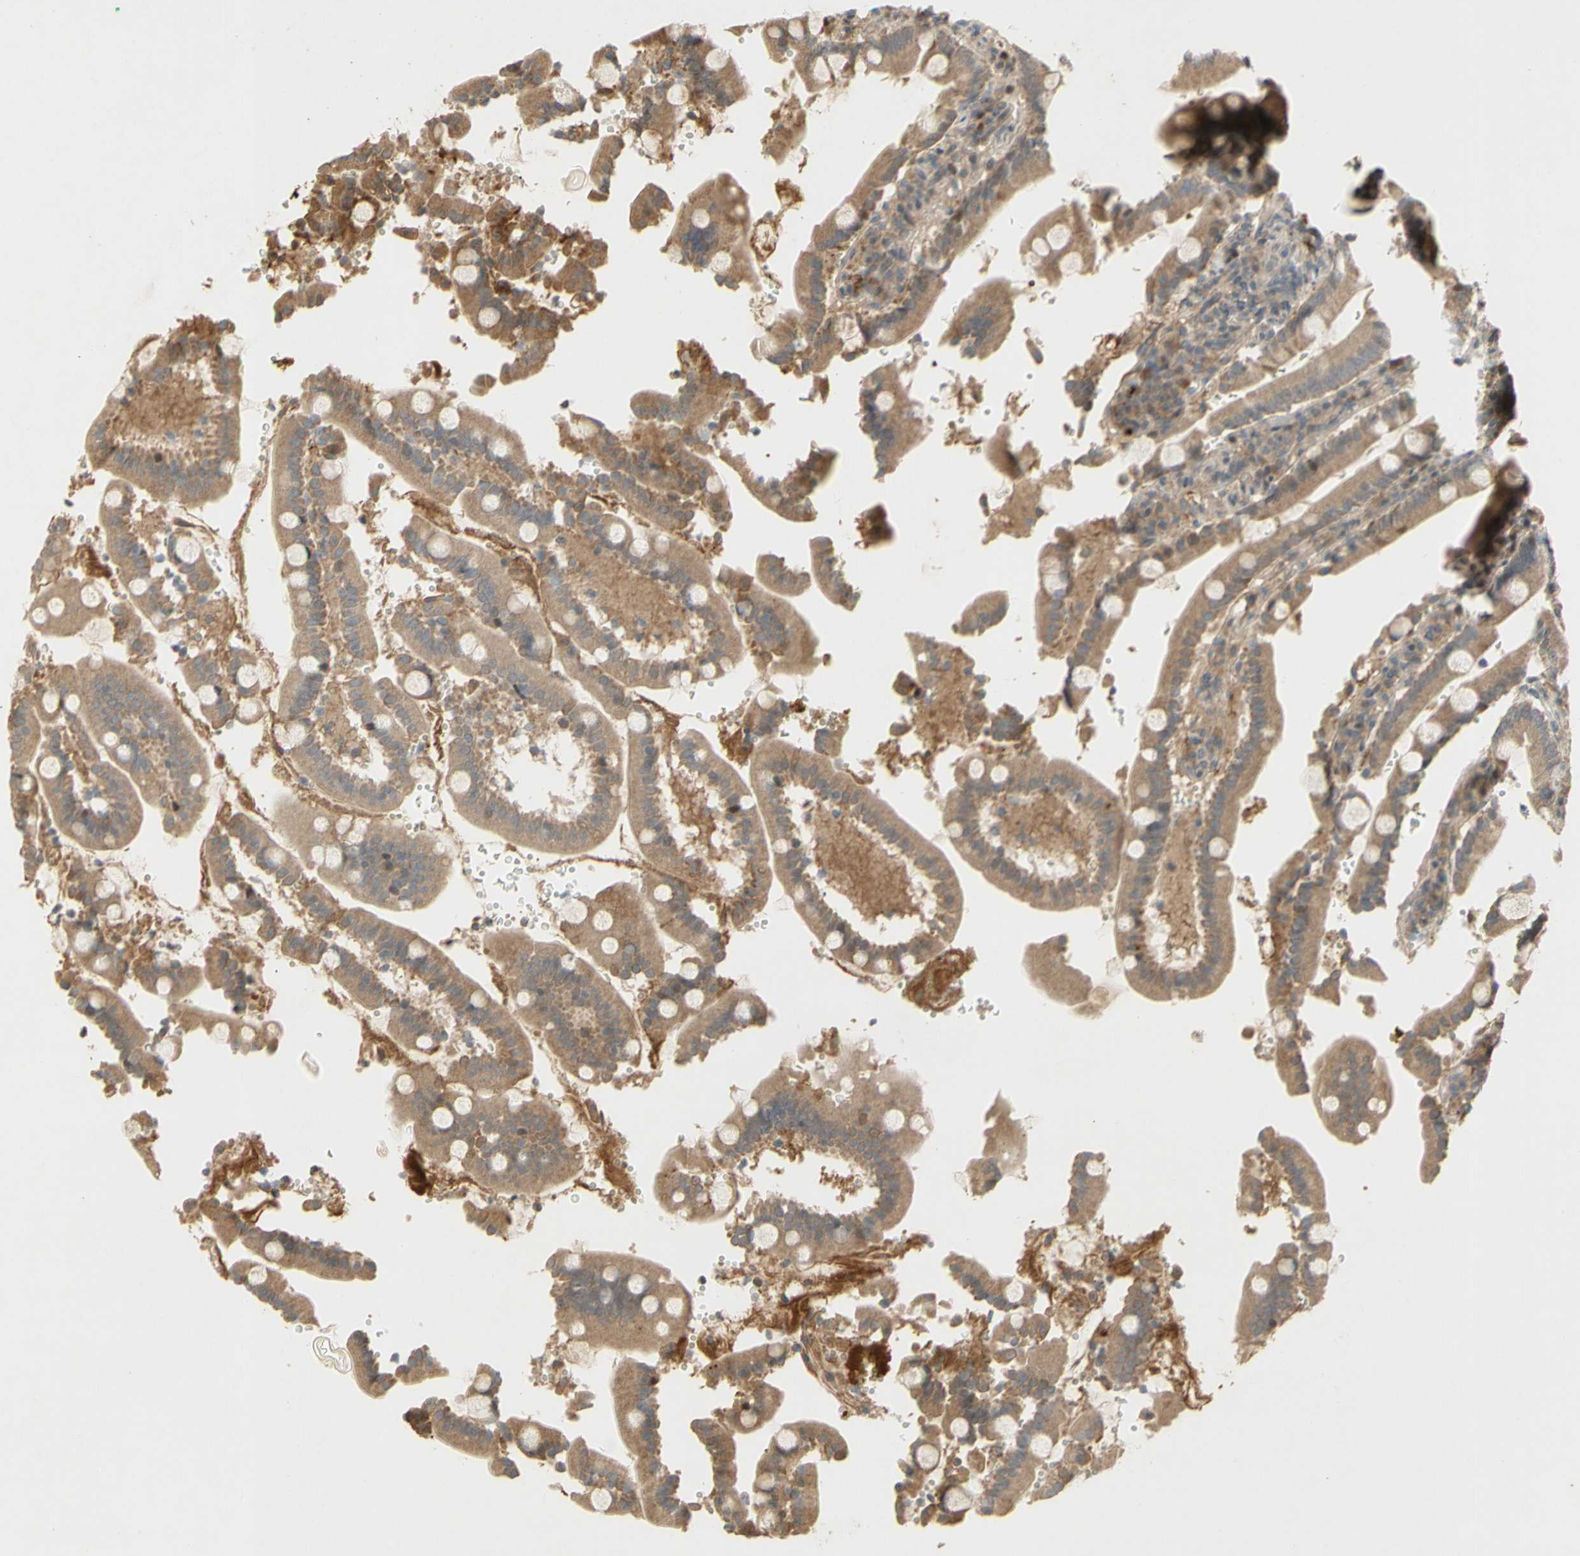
{"staining": {"intensity": "weak", "quantity": ">75%", "location": "cytoplasmic/membranous,nuclear"}, "tissue": "duodenum", "cell_type": "Glandular cells", "image_type": "normal", "snomed": [{"axis": "morphology", "description": "Normal tissue, NOS"}, {"axis": "topography", "description": "Small intestine, NOS"}], "caption": "High-magnification brightfield microscopy of normal duodenum stained with DAB (brown) and counterstained with hematoxylin (blue). glandular cells exhibit weak cytoplasmic/membranous,nuclear positivity is appreciated in about>75% of cells. (DAB (3,3'-diaminobenzidine) IHC with brightfield microscopy, high magnification).", "gene": "NRG4", "patient": {"sex": "female", "age": 71}}